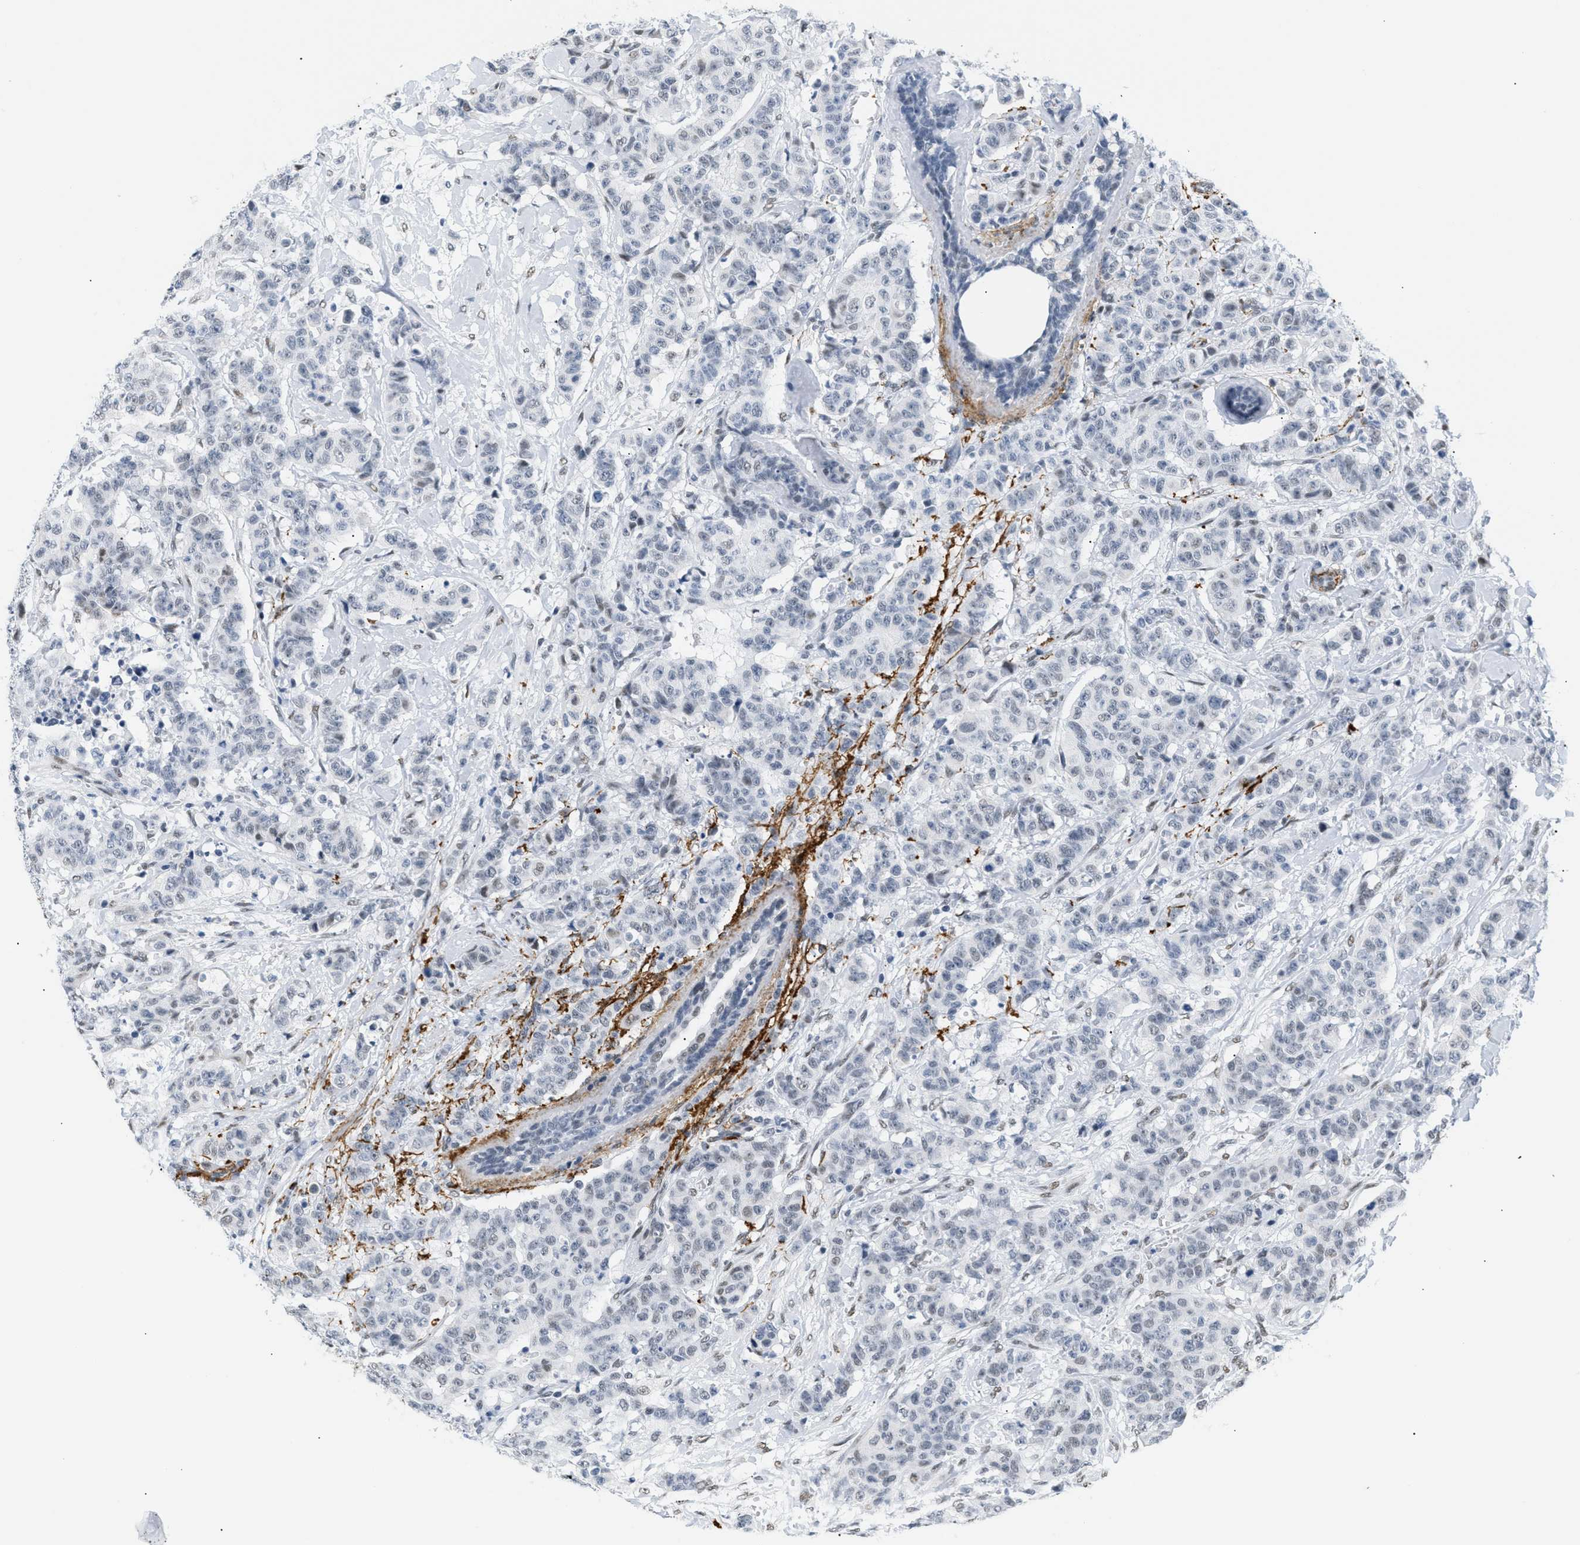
{"staining": {"intensity": "weak", "quantity": "<25%", "location": "nuclear"}, "tissue": "breast cancer", "cell_type": "Tumor cells", "image_type": "cancer", "snomed": [{"axis": "morphology", "description": "Normal tissue, NOS"}, {"axis": "morphology", "description": "Duct carcinoma"}, {"axis": "topography", "description": "Breast"}], "caption": "Immunohistochemical staining of human breast cancer shows no significant expression in tumor cells. (Brightfield microscopy of DAB immunohistochemistry at high magnification).", "gene": "ELN", "patient": {"sex": "female", "age": 40}}